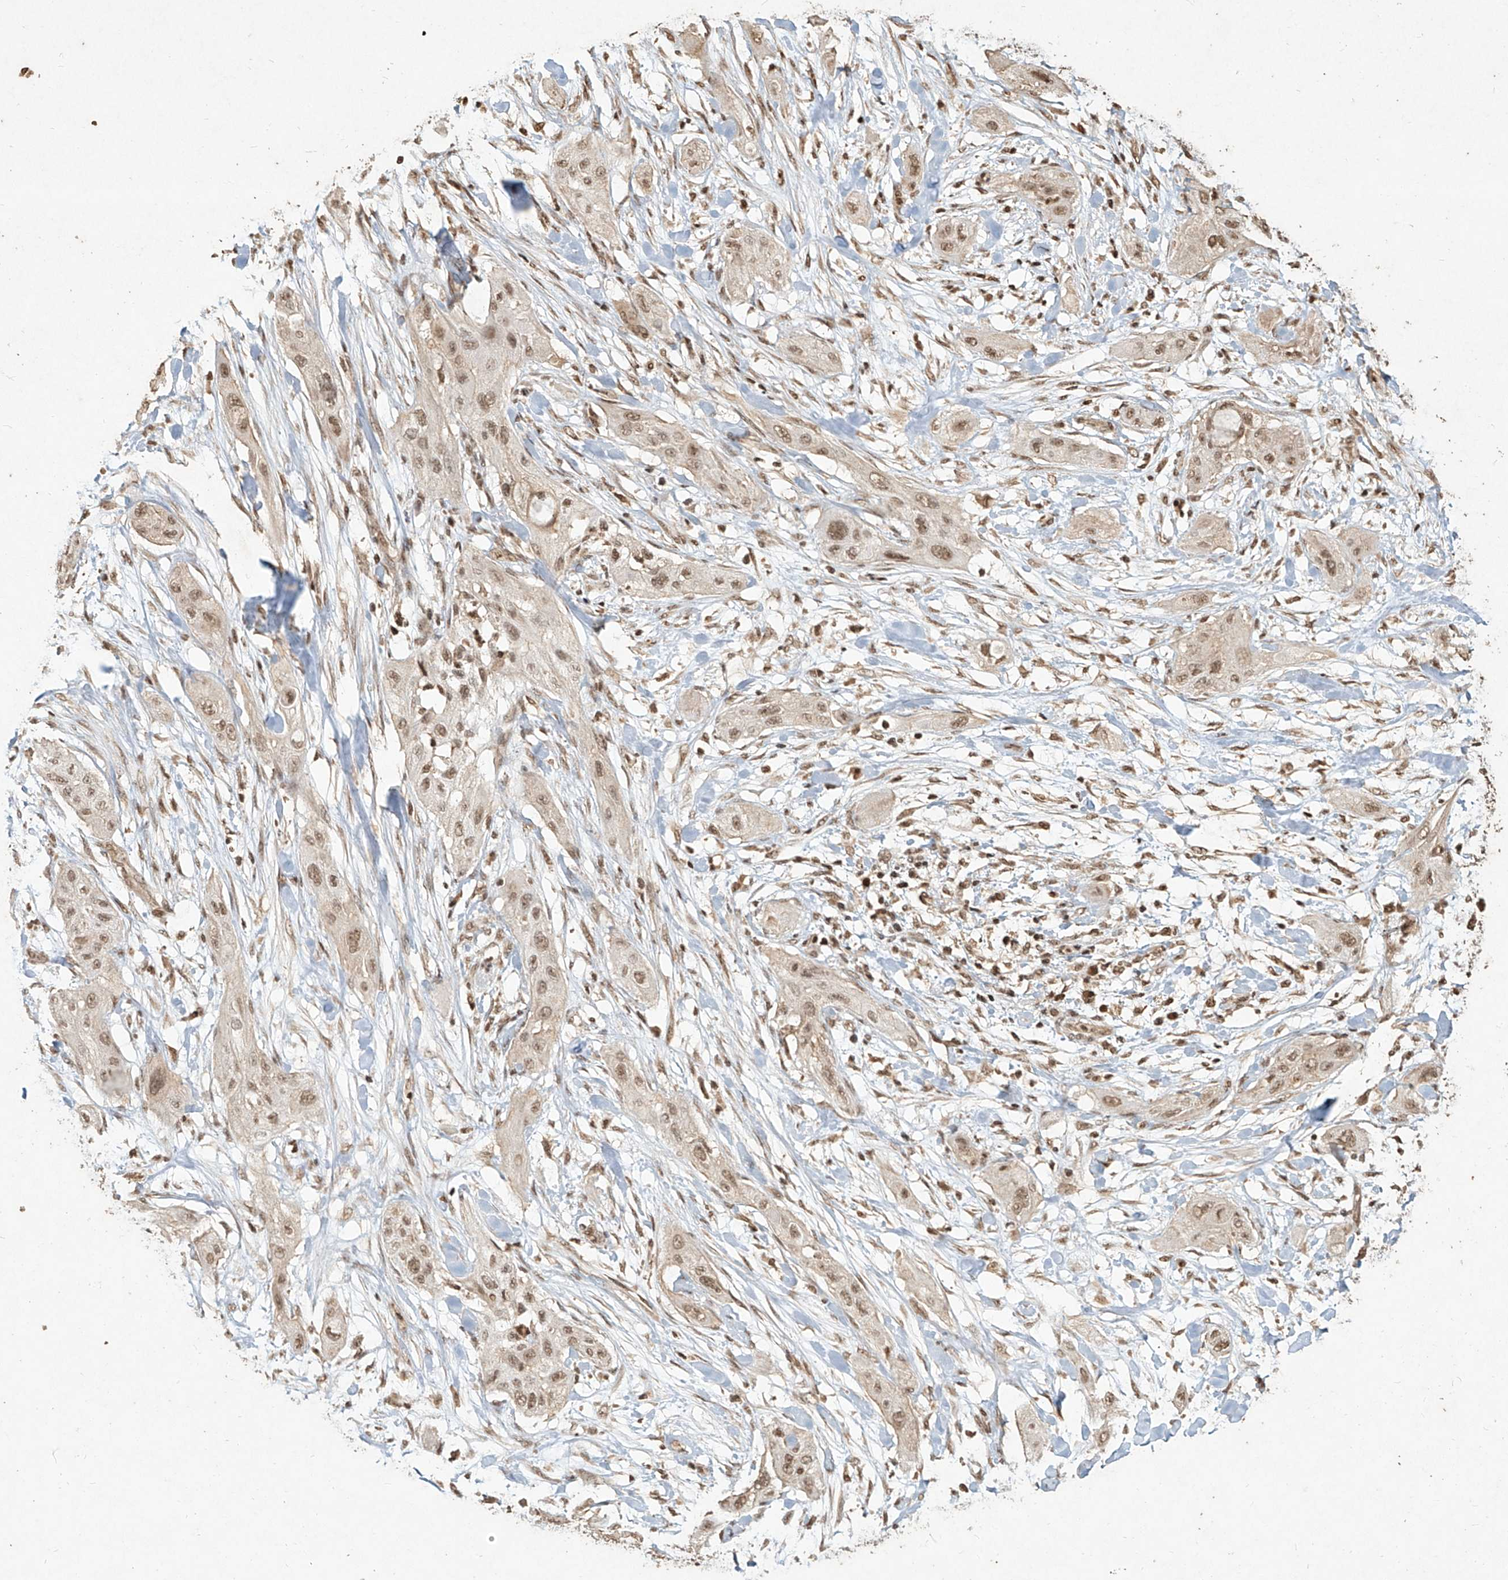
{"staining": {"intensity": "weak", "quantity": ">75%", "location": "nuclear"}, "tissue": "lung cancer", "cell_type": "Tumor cells", "image_type": "cancer", "snomed": [{"axis": "morphology", "description": "Squamous cell carcinoma, NOS"}, {"axis": "topography", "description": "Lung"}], "caption": "Protein expression analysis of human lung cancer reveals weak nuclear expression in about >75% of tumor cells.", "gene": "UBE2K", "patient": {"sex": "female", "age": 47}}